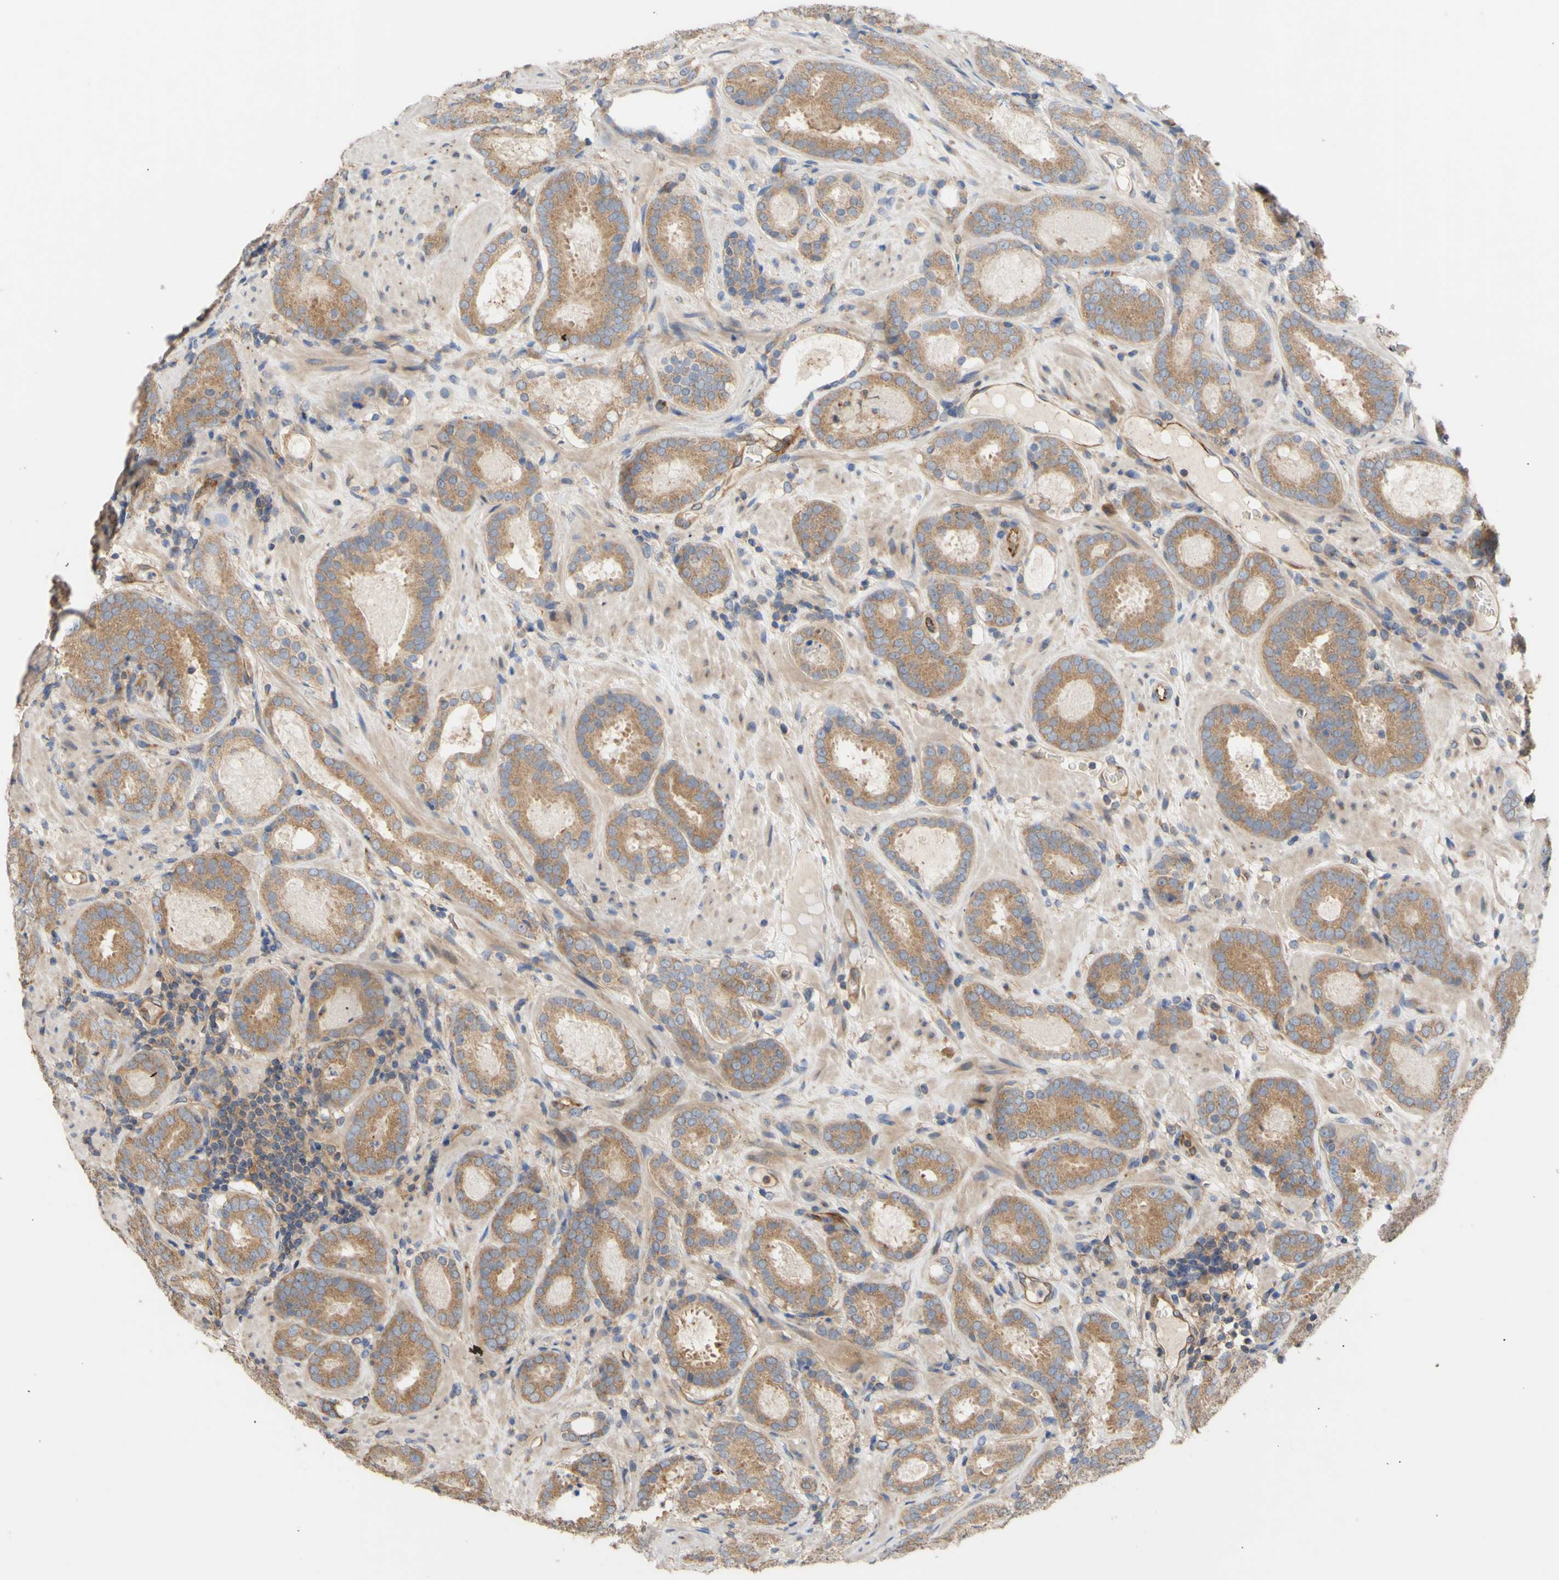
{"staining": {"intensity": "moderate", "quantity": ">75%", "location": "cytoplasmic/membranous"}, "tissue": "prostate cancer", "cell_type": "Tumor cells", "image_type": "cancer", "snomed": [{"axis": "morphology", "description": "Adenocarcinoma, Low grade"}, {"axis": "topography", "description": "Prostate"}], "caption": "Protein staining demonstrates moderate cytoplasmic/membranous positivity in approximately >75% of tumor cells in prostate cancer (adenocarcinoma (low-grade)). Using DAB (3,3'-diaminobenzidine) (brown) and hematoxylin (blue) stains, captured at high magnification using brightfield microscopy.", "gene": "EIF2S3", "patient": {"sex": "male", "age": 69}}